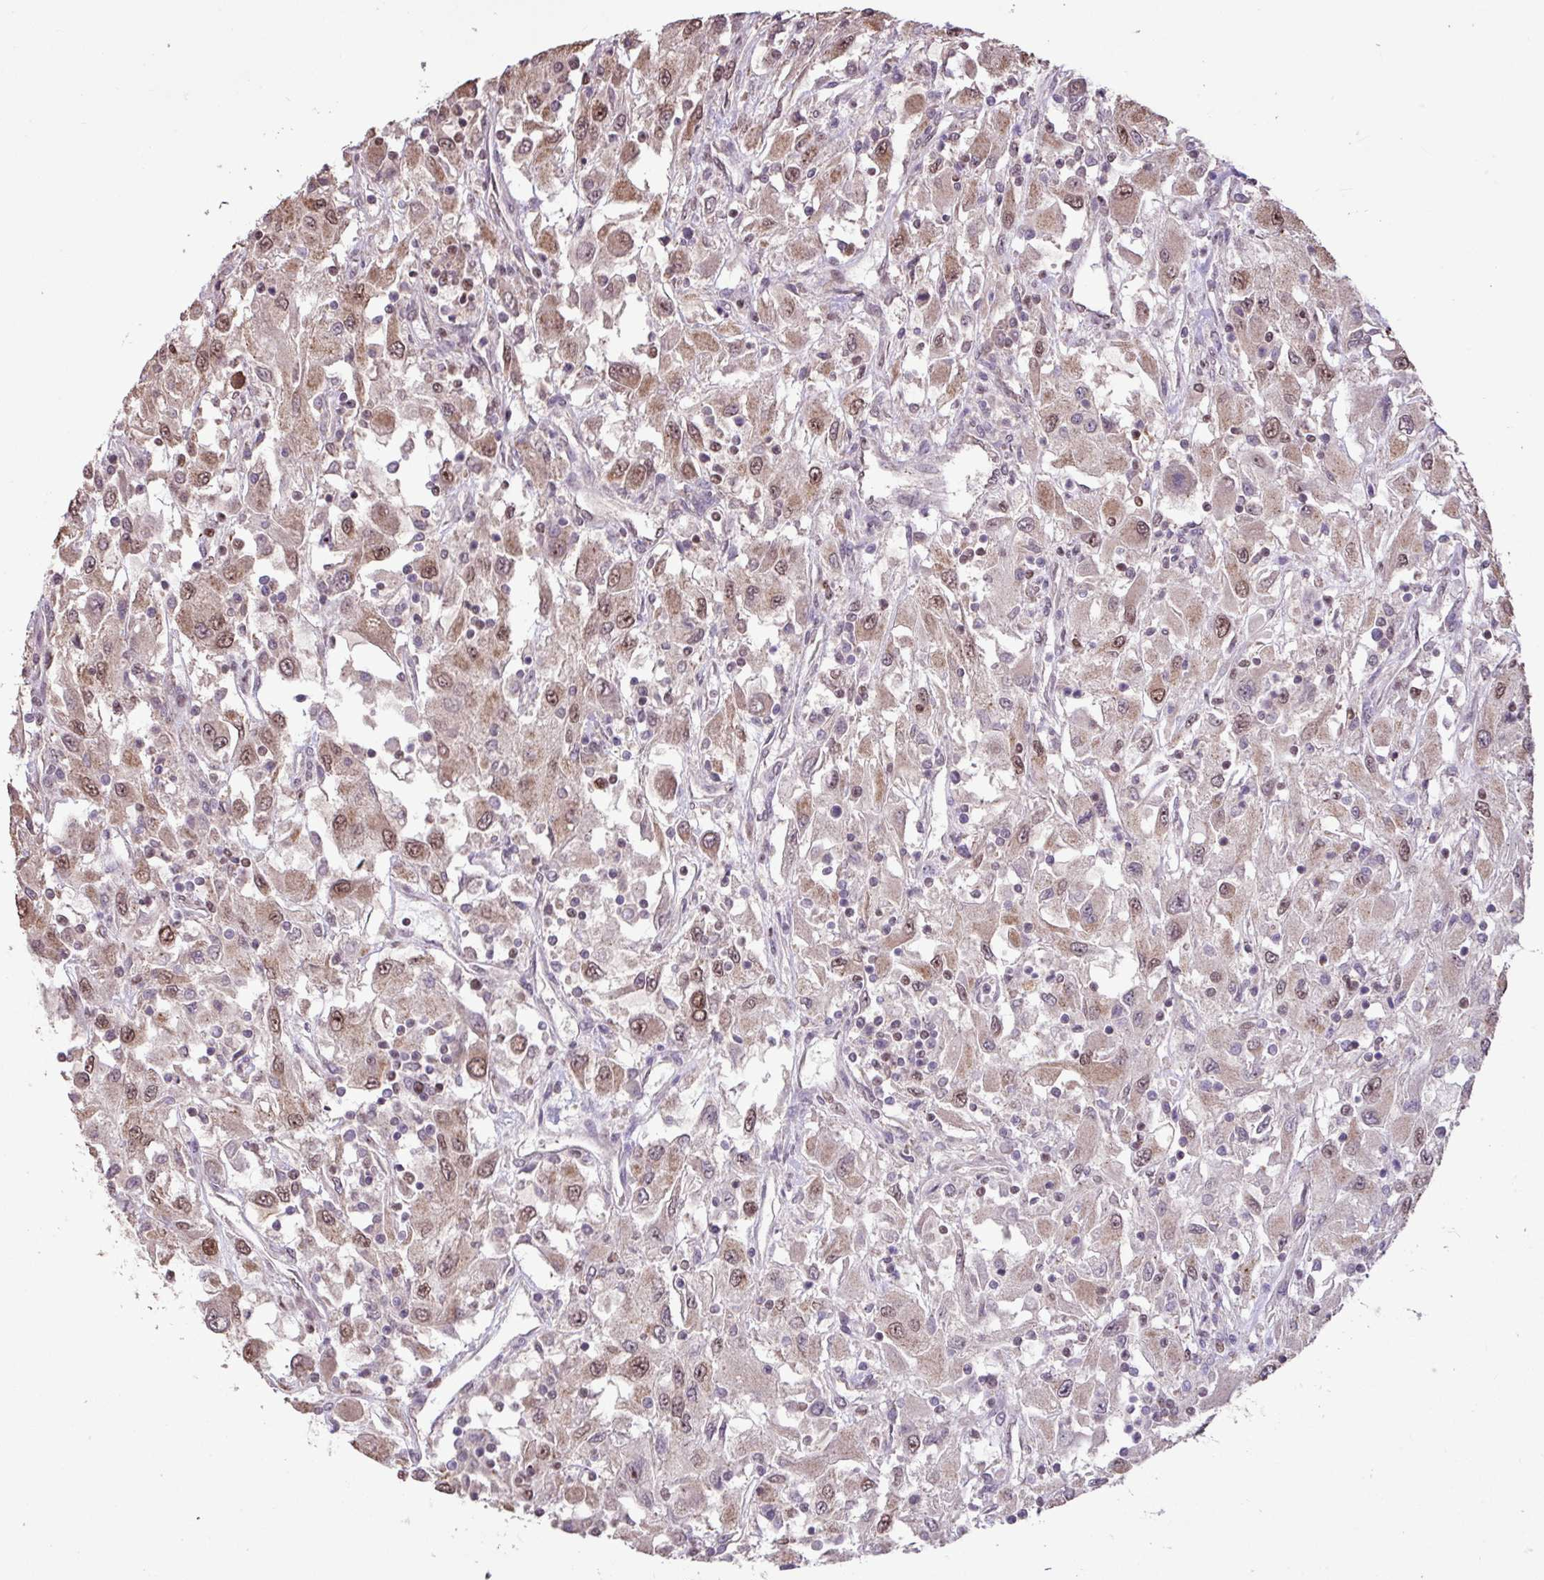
{"staining": {"intensity": "moderate", "quantity": "25%-75%", "location": "cytoplasmic/membranous,nuclear"}, "tissue": "renal cancer", "cell_type": "Tumor cells", "image_type": "cancer", "snomed": [{"axis": "morphology", "description": "Adenocarcinoma, NOS"}, {"axis": "topography", "description": "Kidney"}], "caption": "Brown immunohistochemical staining in human renal cancer displays moderate cytoplasmic/membranous and nuclear positivity in approximately 25%-75% of tumor cells.", "gene": "ZNF709", "patient": {"sex": "female", "age": 67}}